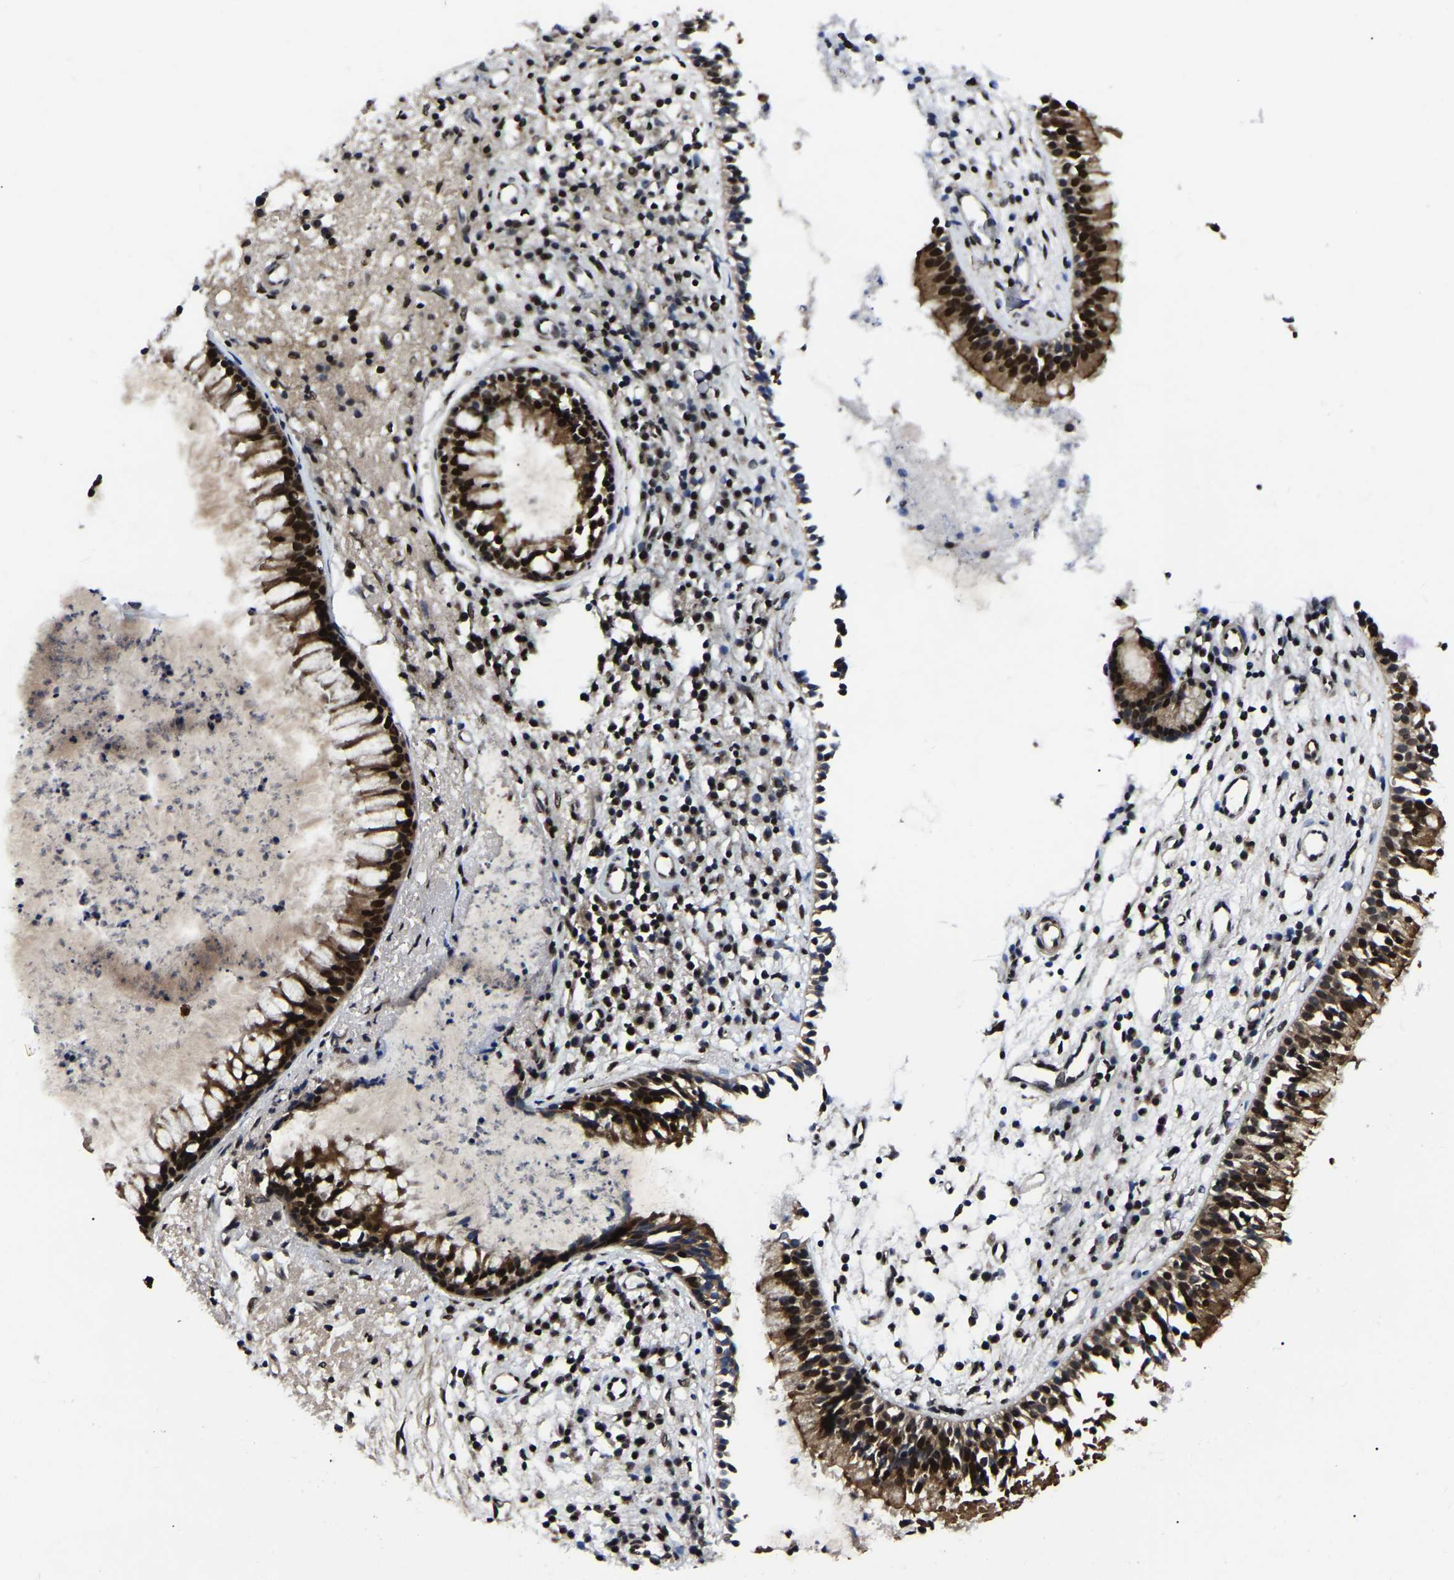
{"staining": {"intensity": "strong", "quantity": ">75%", "location": "cytoplasmic/membranous,nuclear"}, "tissue": "nasopharynx", "cell_type": "Respiratory epithelial cells", "image_type": "normal", "snomed": [{"axis": "morphology", "description": "Normal tissue, NOS"}, {"axis": "topography", "description": "Nasopharynx"}], "caption": "Immunohistochemistry (IHC) of normal human nasopharynx shows high levels of strong cytoplasmic/membranous,nuclear expression in about >75% of respiratory epithelial cells.", "gene": "TRIM35", "patient": {"sex": "male", "age": 21}}